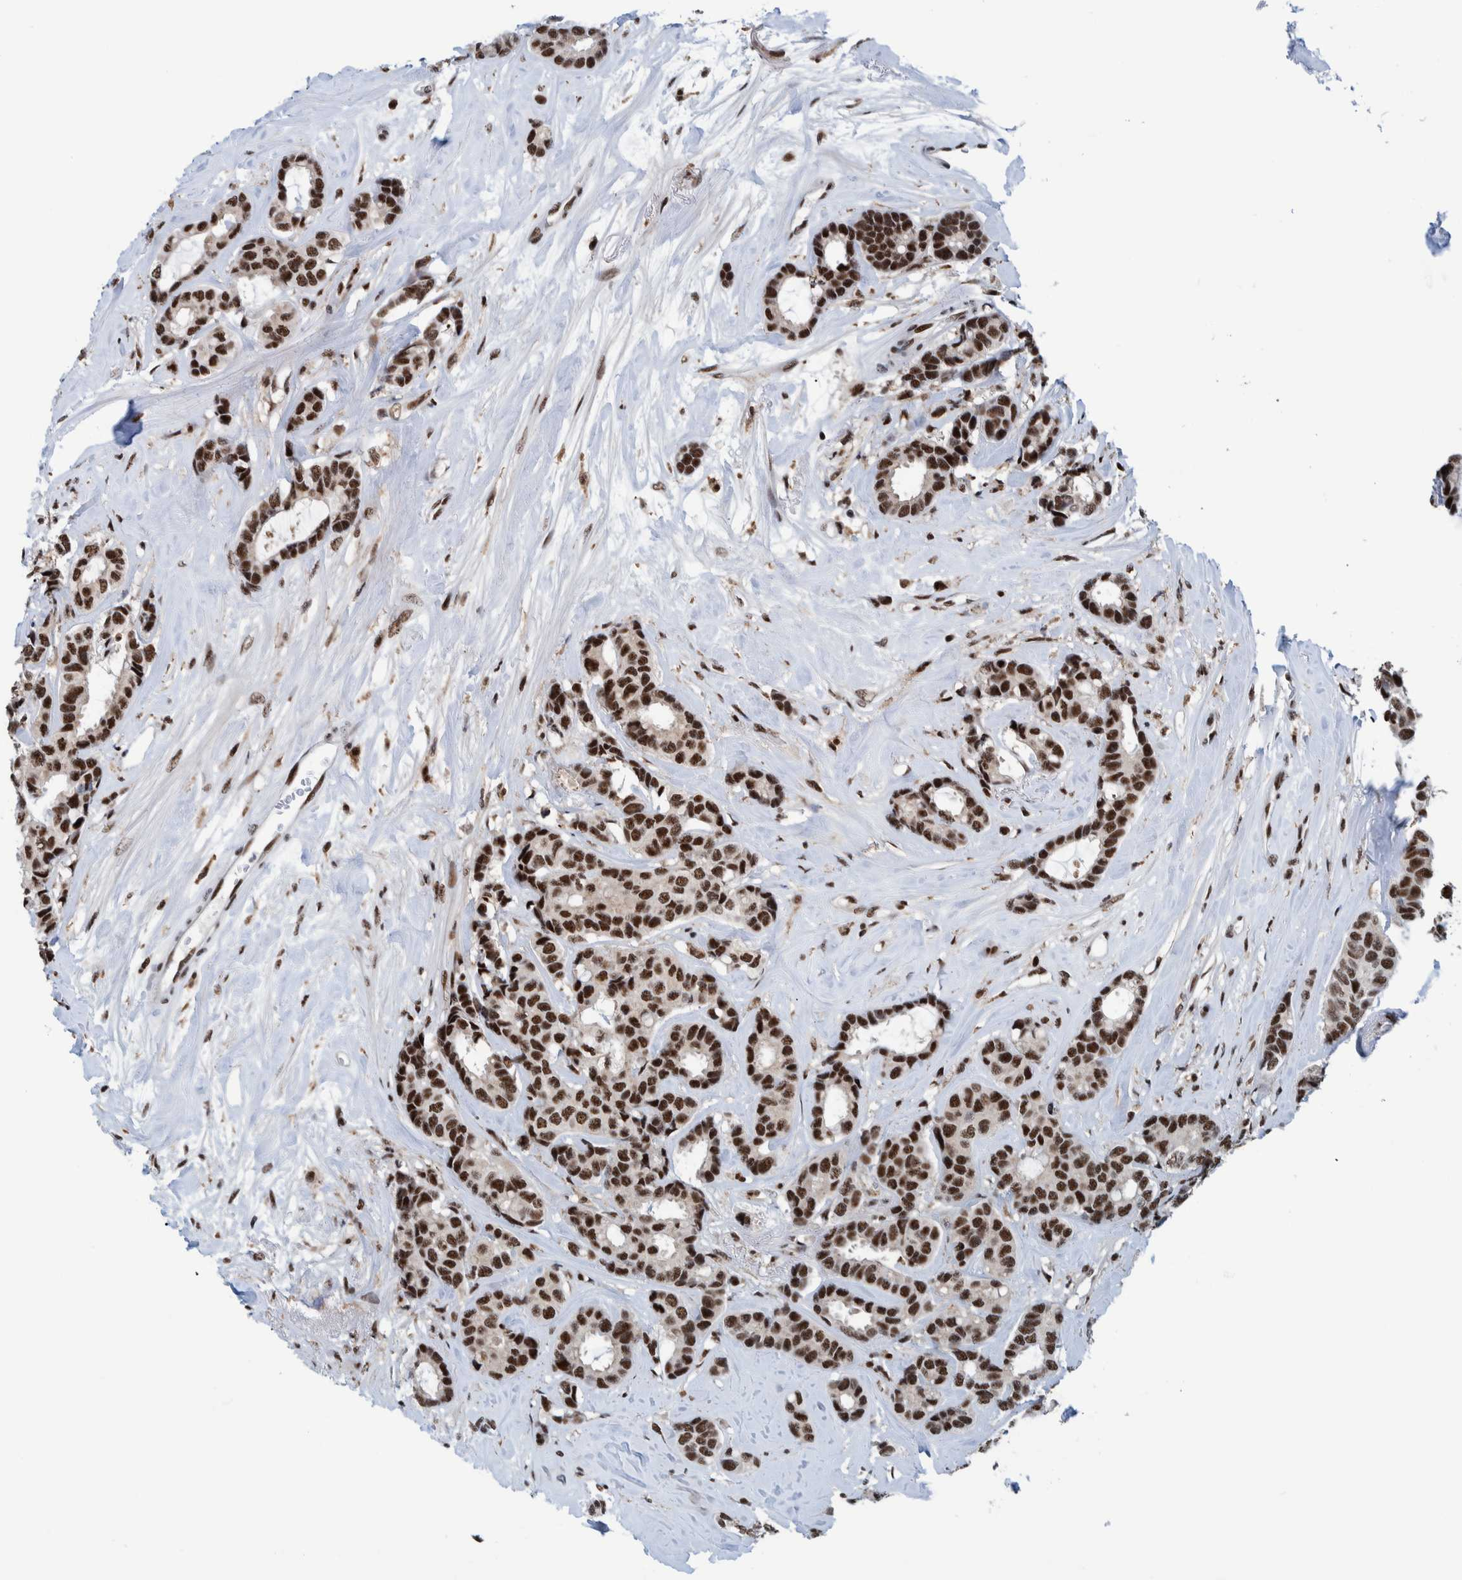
{"staining": {"intensity": "strong", "quantity": ">75%", "location": "nuclear"}, "tissue": "breast cancer", "cell_type": "Tumor cells", "image_type": "cancer", "snomed": [{"axis": "morphology", "description": "Duct carcinoma"}, {"axis": "topography", "description": "Breast"}], "caption": "Immunohistochemical staining of human infiltrating ductal carcinoma (breast) exhibits strong nuclear protein expression in about >75% of tumor cells. Using DAB (3,3'-diaminobenzidine) (brown) and hematoxylin (blue) stains, captured at high magnification using brightfield microscopy.", "gene": "EFTUD2", "patient": {"sex": "female", "age": 87}}